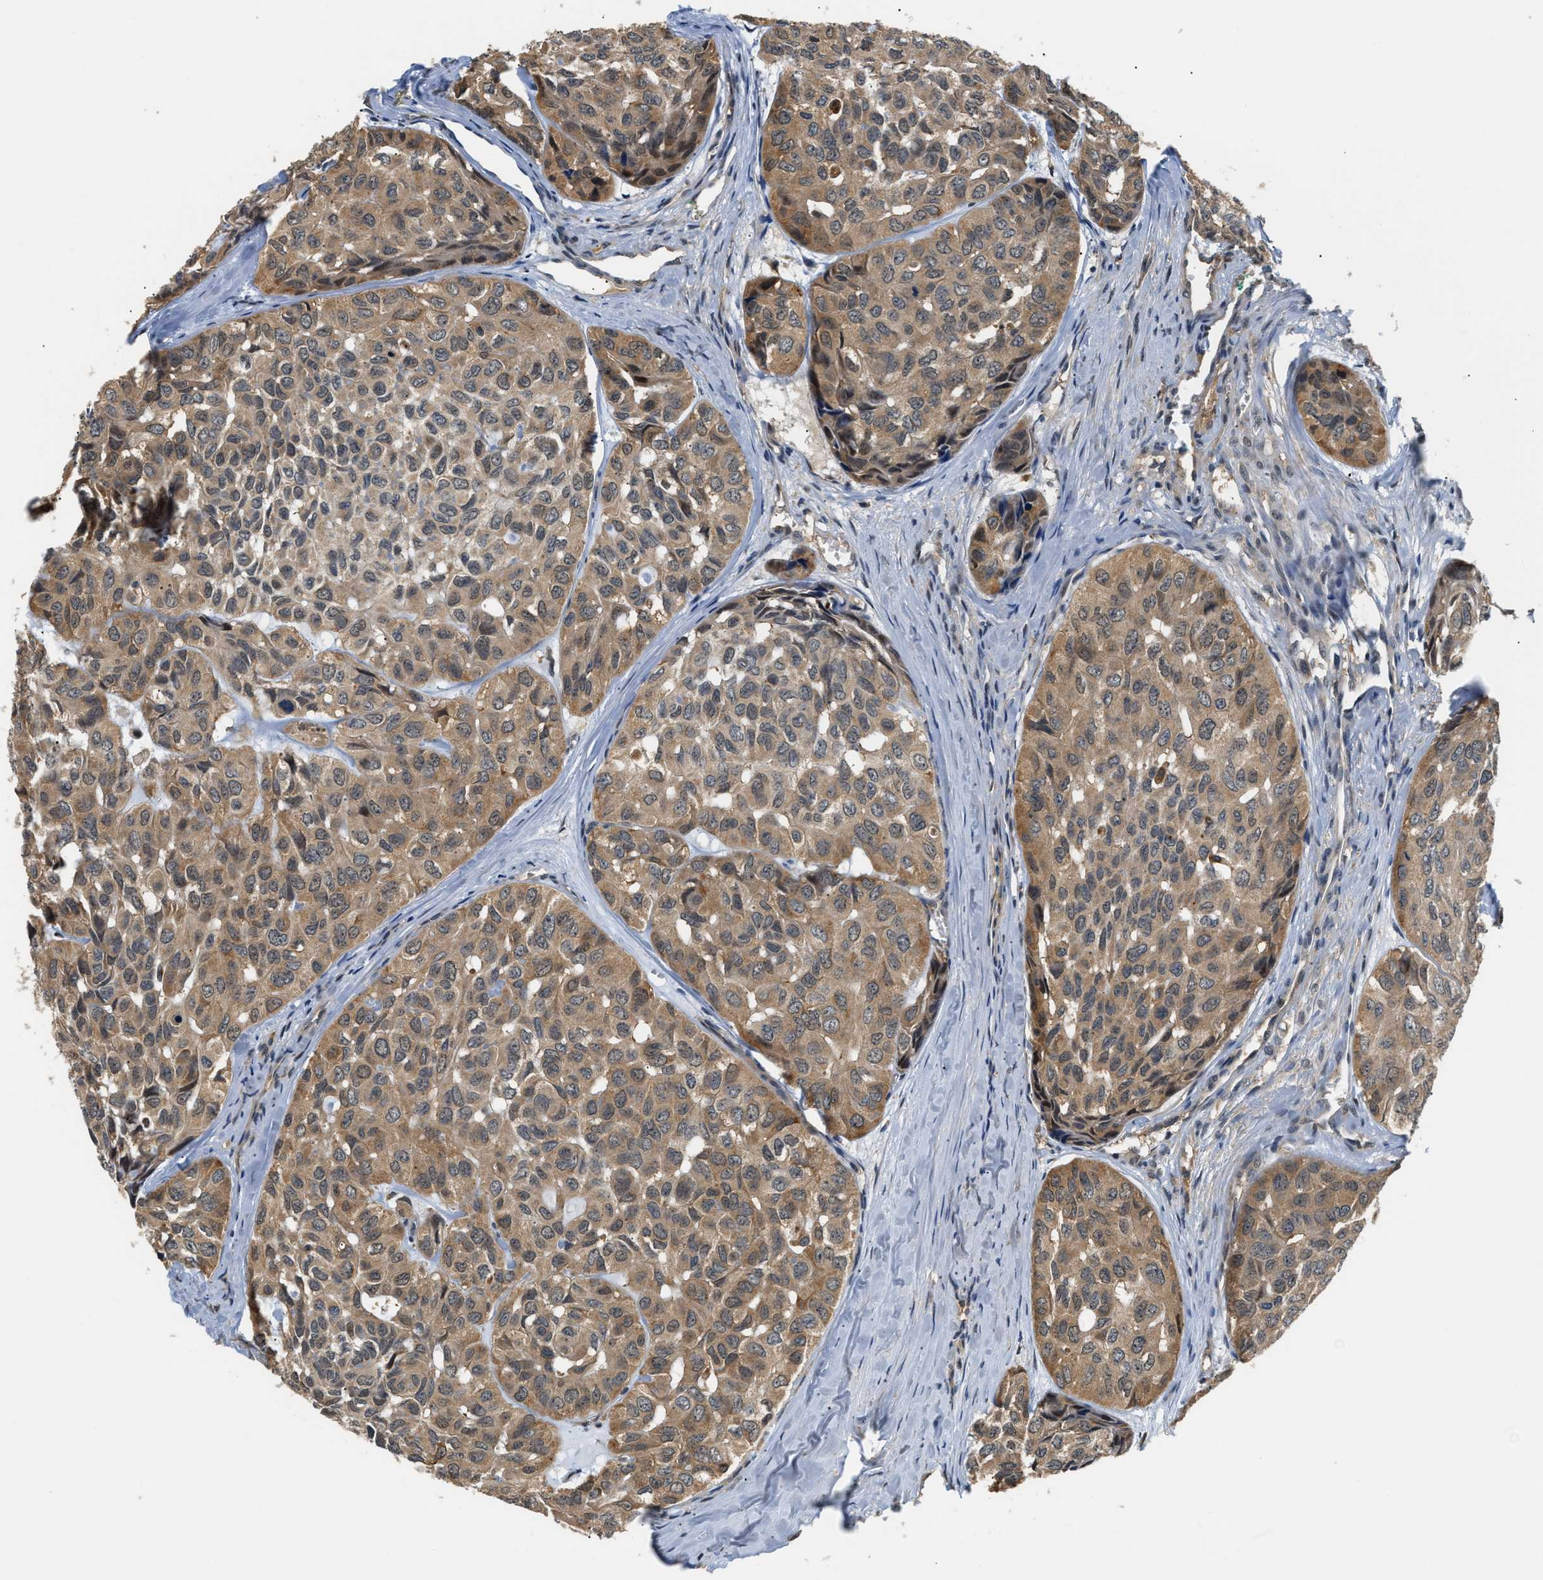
{"staining": {"intensity": "moderate", "quantity": ">75%", "location": "cytoplasmic/membranous"}, "tissue": "head and neck cancer", "cell_type": "Tumor cells", "image_type": "cancer", "snomed": [{"axis": "morphology", "description": "Adenocarcinoma, NOS"}, {"axis": "topography", "description": "Salivary gland, NOS"}, {"axis": "topography", "description": "Head-Neck"}], "caption": "This is a histology image of immunohistochemistry staining of head and neck adenocarcinoma, which shows moderate staining in the cytoplasmic/membranous of tumor cells.", "gene": "LARP6", "patient": {"sex": "female", "age": 76}}